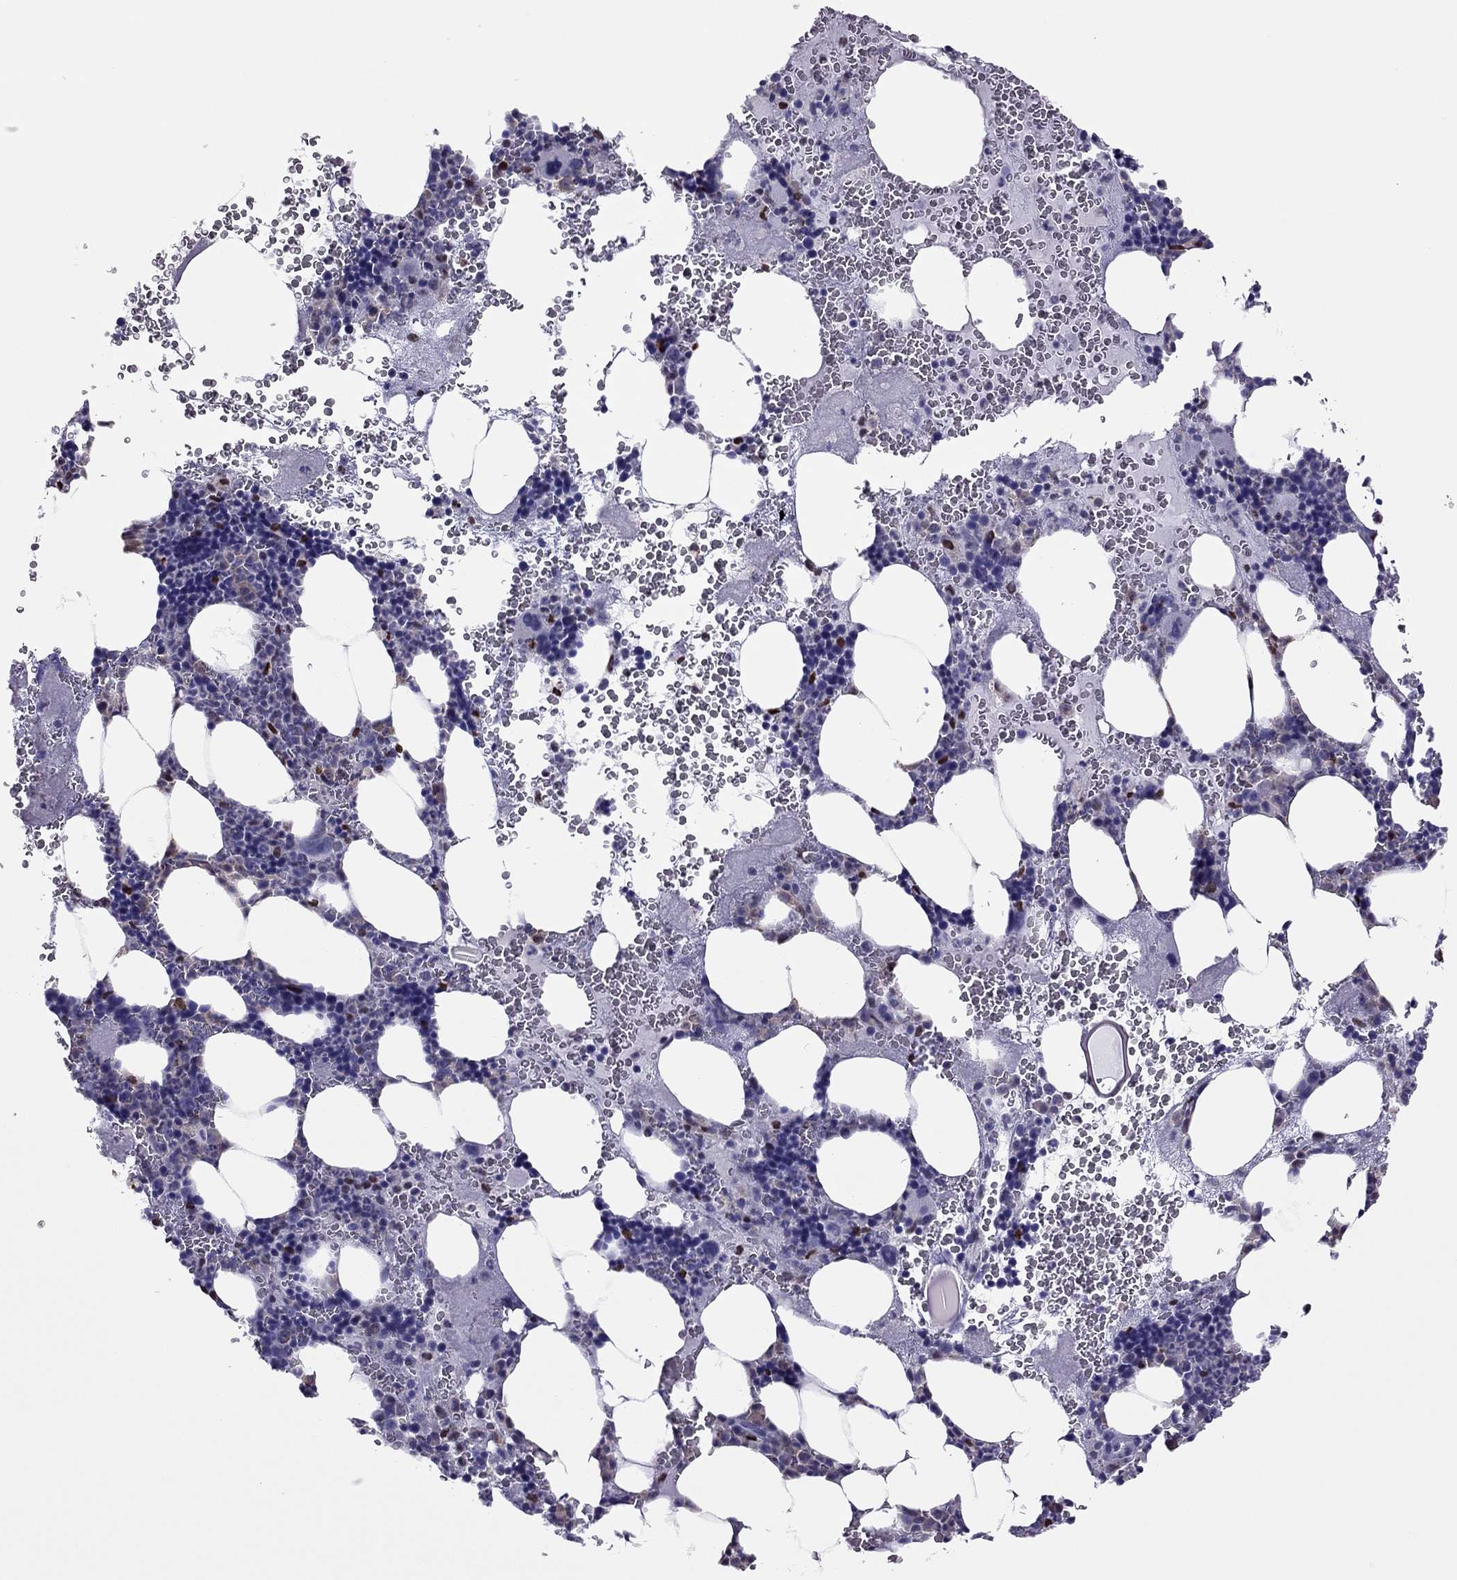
{"staining": {"intensity": "moderate", "quantity": "<25%", "location": "nuclear"}, "tissue": "bone marrow", "cell_type": "Hematopoietic cells", "image_type": "normal", "snomed": [{"axis": "morphology", "description": "Normal tissue, NOS"}, {"axis": "topography", "description": "Bone marrow"}], "caption": "Immunohistochemical staining of normal human bone marrow exhibits moderate nuclear protein expression in about <25% of hematopoietic cells.", "gene": "SPINT3", "patient": {"sex": "male", "age": 44}}